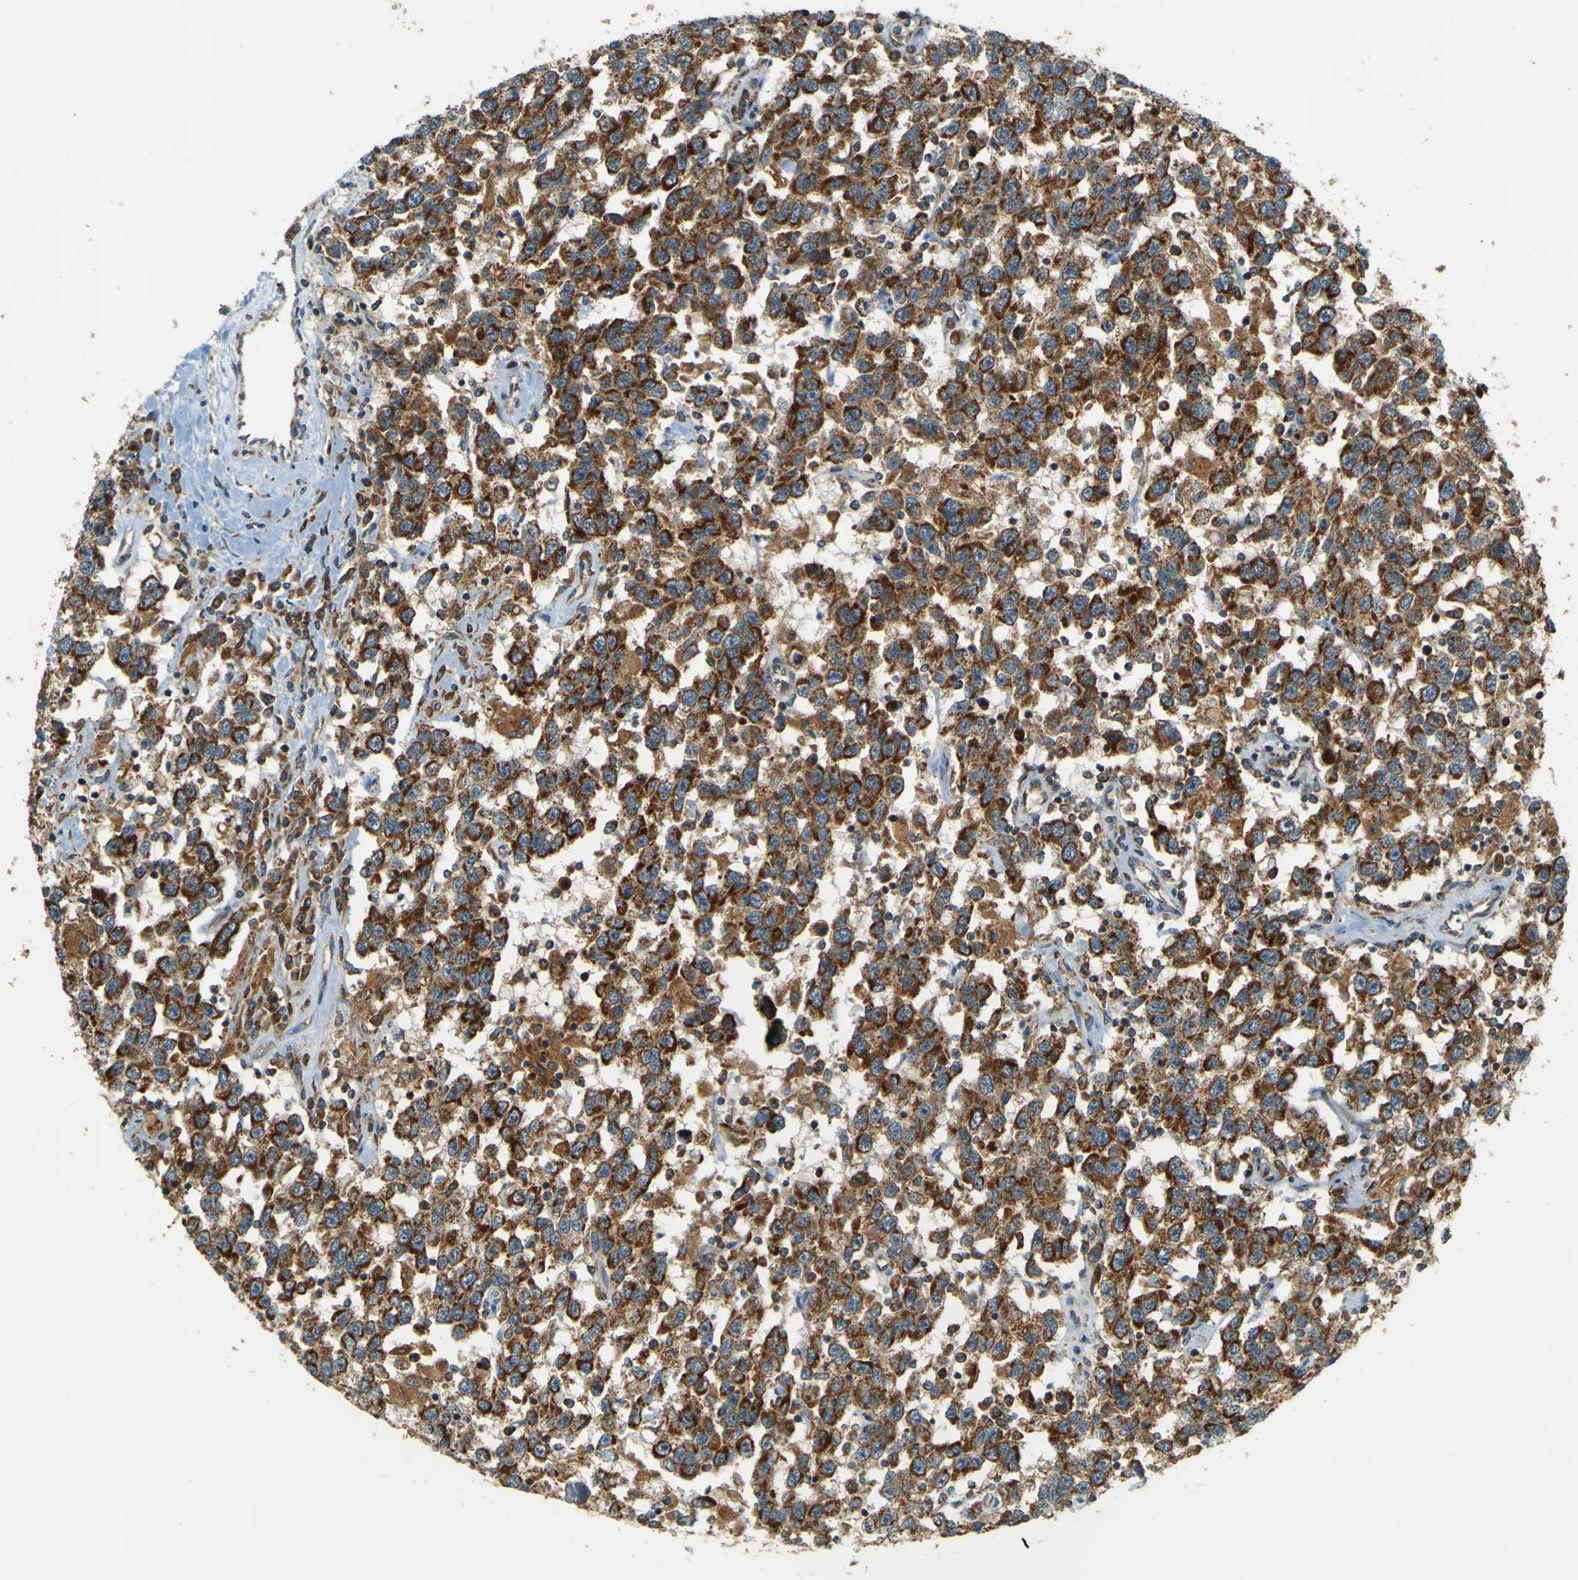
{"staining": {"intensity": "strong", "quantity": ">75%", "location": "cytoplasmic/membranous"}, "tissue": "testis cancer", "cell_type": "Tumor cells", "image_type": "cancer", "snomed": [{"axis": "morphology", "description": "Seminoma, NOS"}, {"axis": "topography", "description": "Testis"}], "caption": "Testis cancer (seminoma) stained with a protein marker shows strong staining in tumor cells.", "gene": "DNAJC5", "patient": {"sex": "male", "age": 41}}